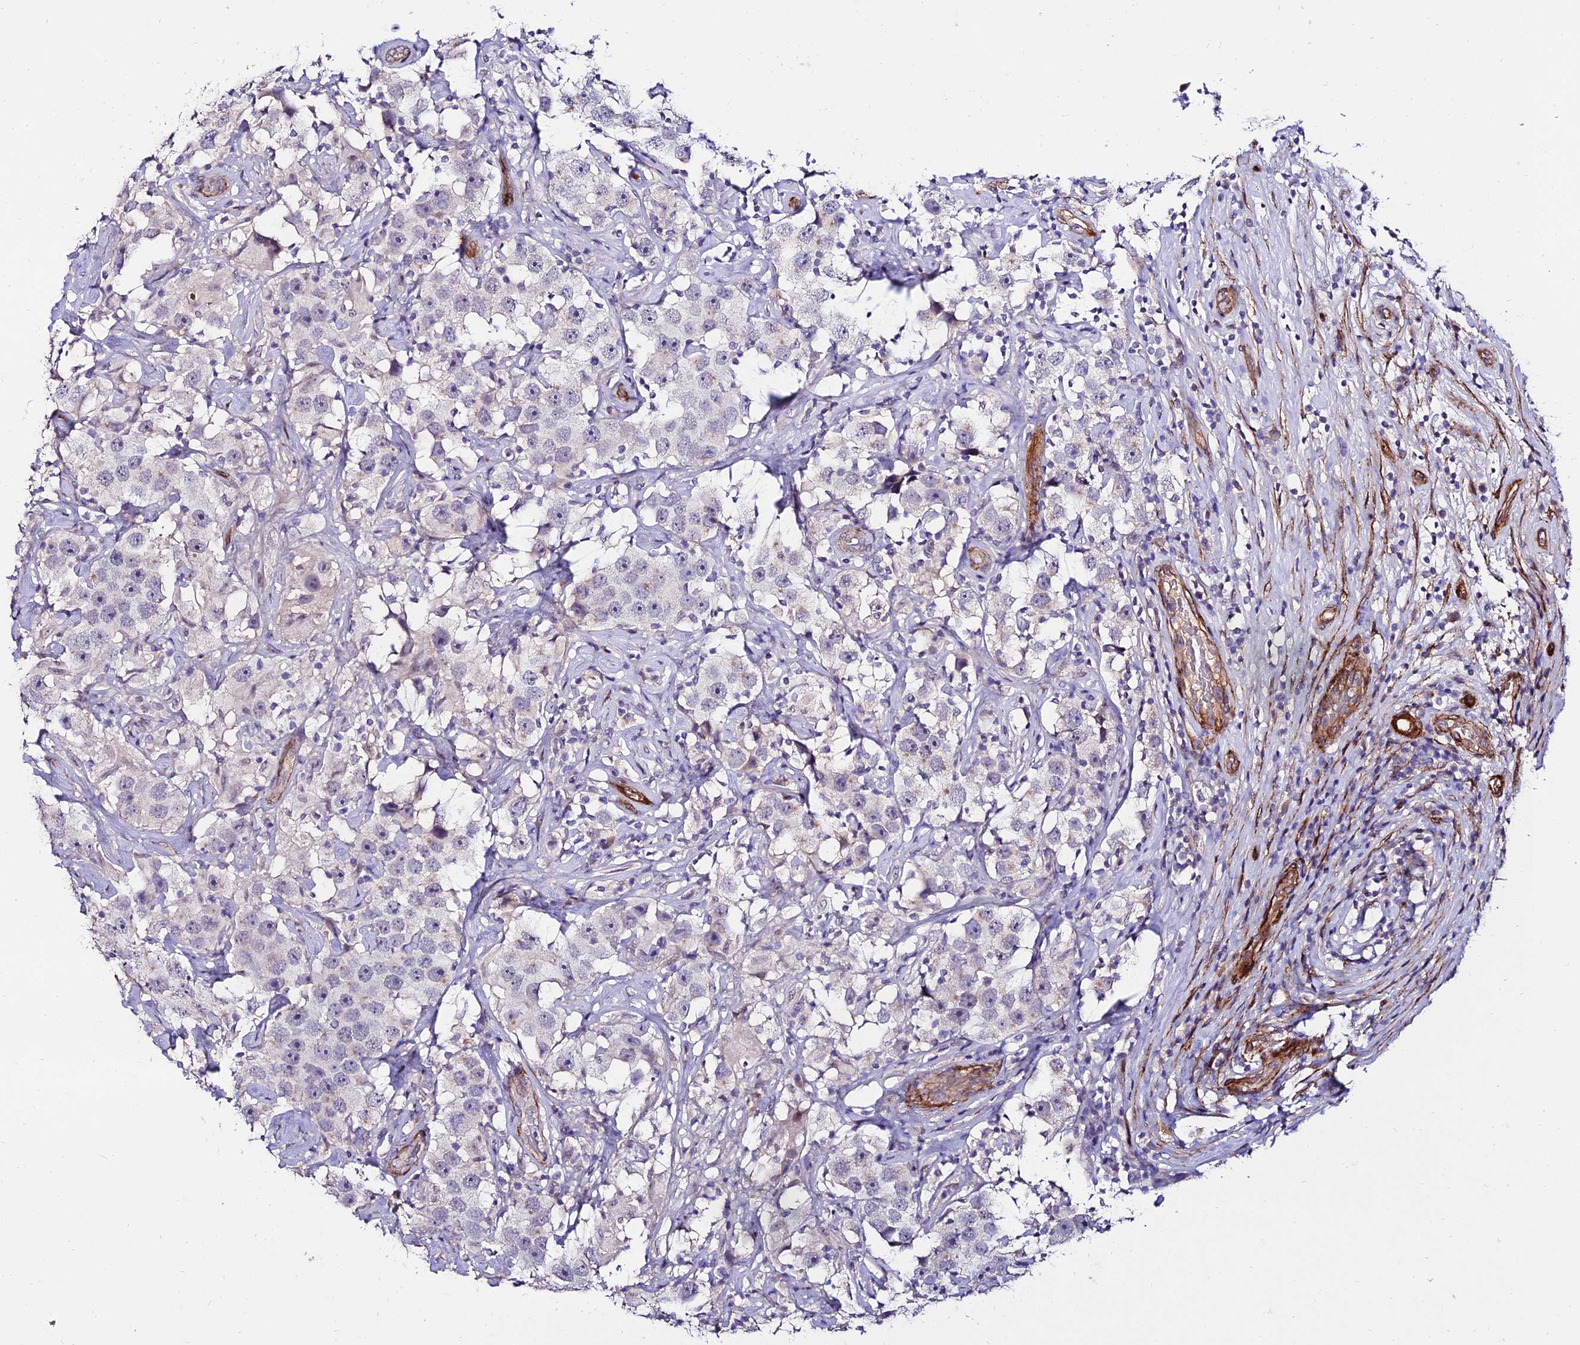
{"staining": {"intensity": "negative", "quantity": "none", "location": "none"}, "tissue": "testis cancer", "cell_type": "Tumor cells", "image_type": "cancer", "snomed": [{"axis": "morphology", "description": "Seminoma, NOS"}, {"axis": "topography", "description": "Testis"}], "caption": "This is an IHC photomicrograph of testis cancer. There is no expression in tumor cells.", "gene": "ALDH3B2", "patient": {"sex": "male", "age": 49}}